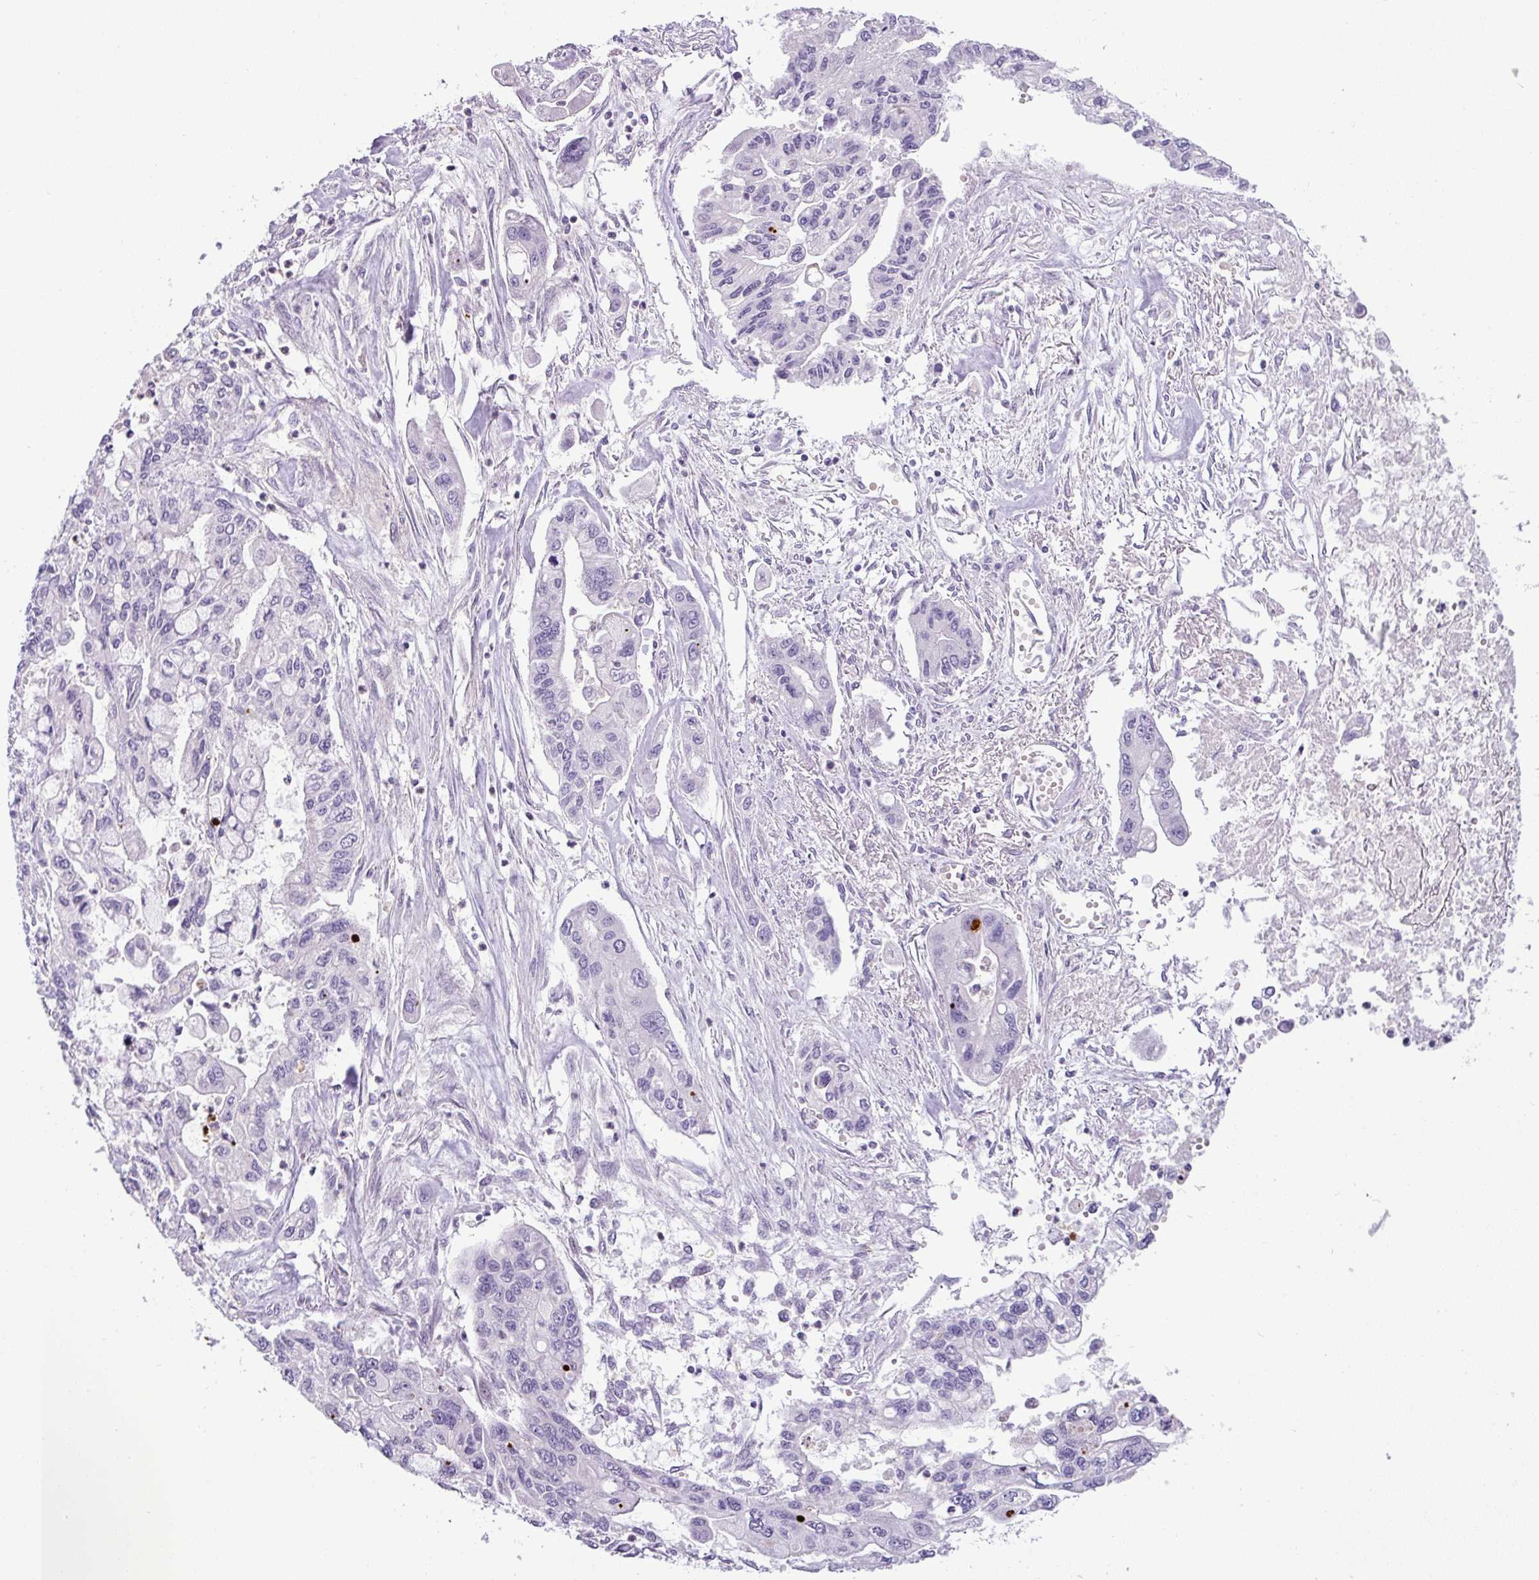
{"staining": {"intensity": "negative", "quantity": "none", "location": "none"}, "tissue": "pancreatic cancer", "cell_type": "Tumor cells", "image_type": "cancer", "snomed": [{"axis": "morphology", "description": "Adenocarcinoma, NOS"}, {"axis": "topography", "description": "Pancreas"}], "caption": "IHC of pancreatic cancer (adenocarcinoma) reveals no staining in tumor cells.", "gene": "HMCN2", "patient": {"sex": "male", "age": 62}}